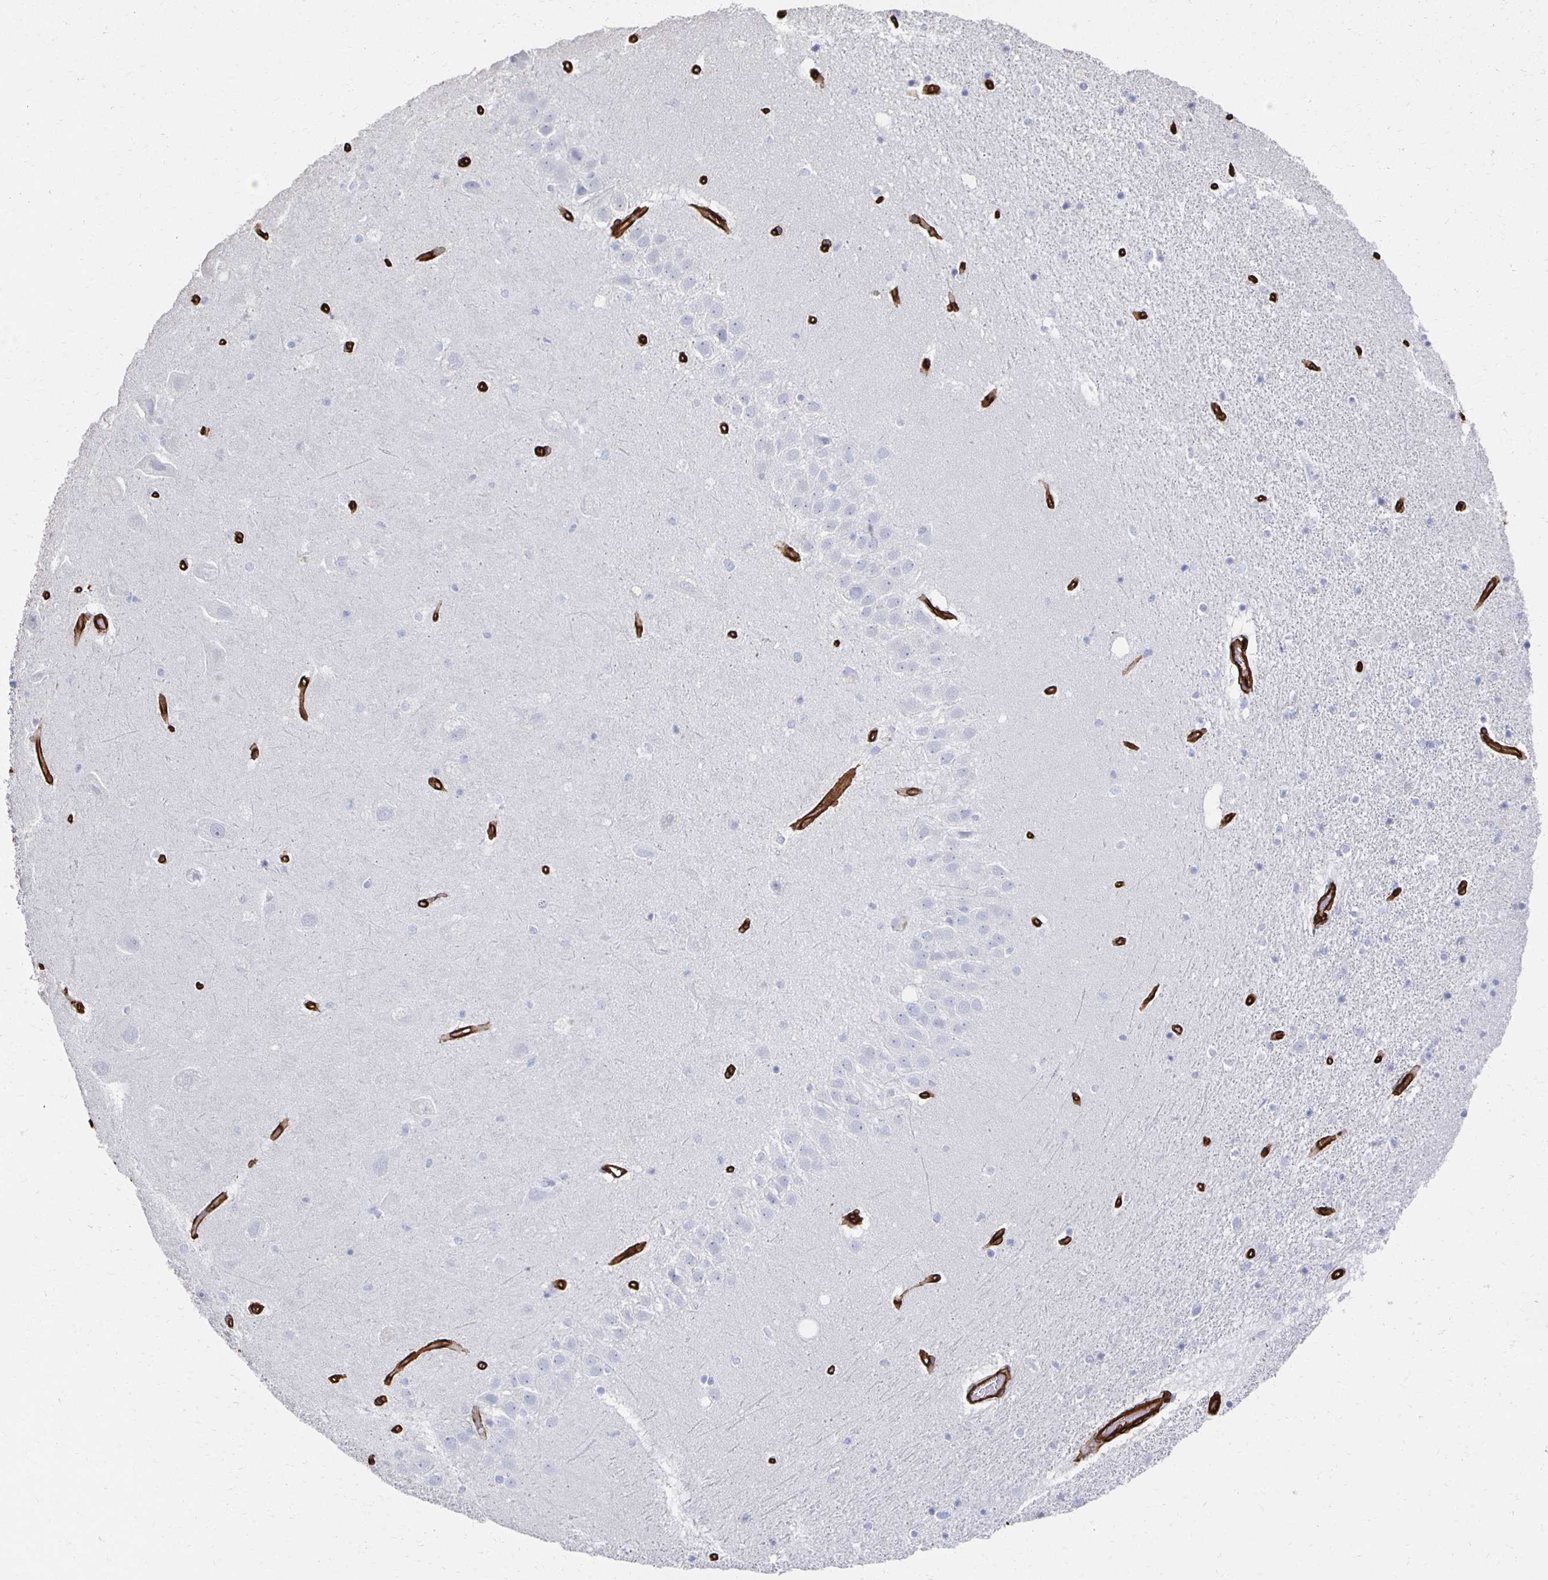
{"staining": {"intensity": "negative", "quantity": "none", "location": "none"}, "tissue": "hippocampus", "cell_type": "Glial cells", "image_type": "normal", "snomed": [{"axis": "morphology", "description": "Normal tissue, NOS"}, {"axis": "topography", "description": "Hippocampus"}], "caption": "A micrograph of hippocampus stained for a protein shows no brown staining in glial cells. Brightfield microscopy of IHC stained with DAB (3,3'-diaminobenzidine) (brown) and hematoxylin (blue), captured at high magnification.", "gene": "VIPR2", "patient": {"sex": "male", "age": 63}}